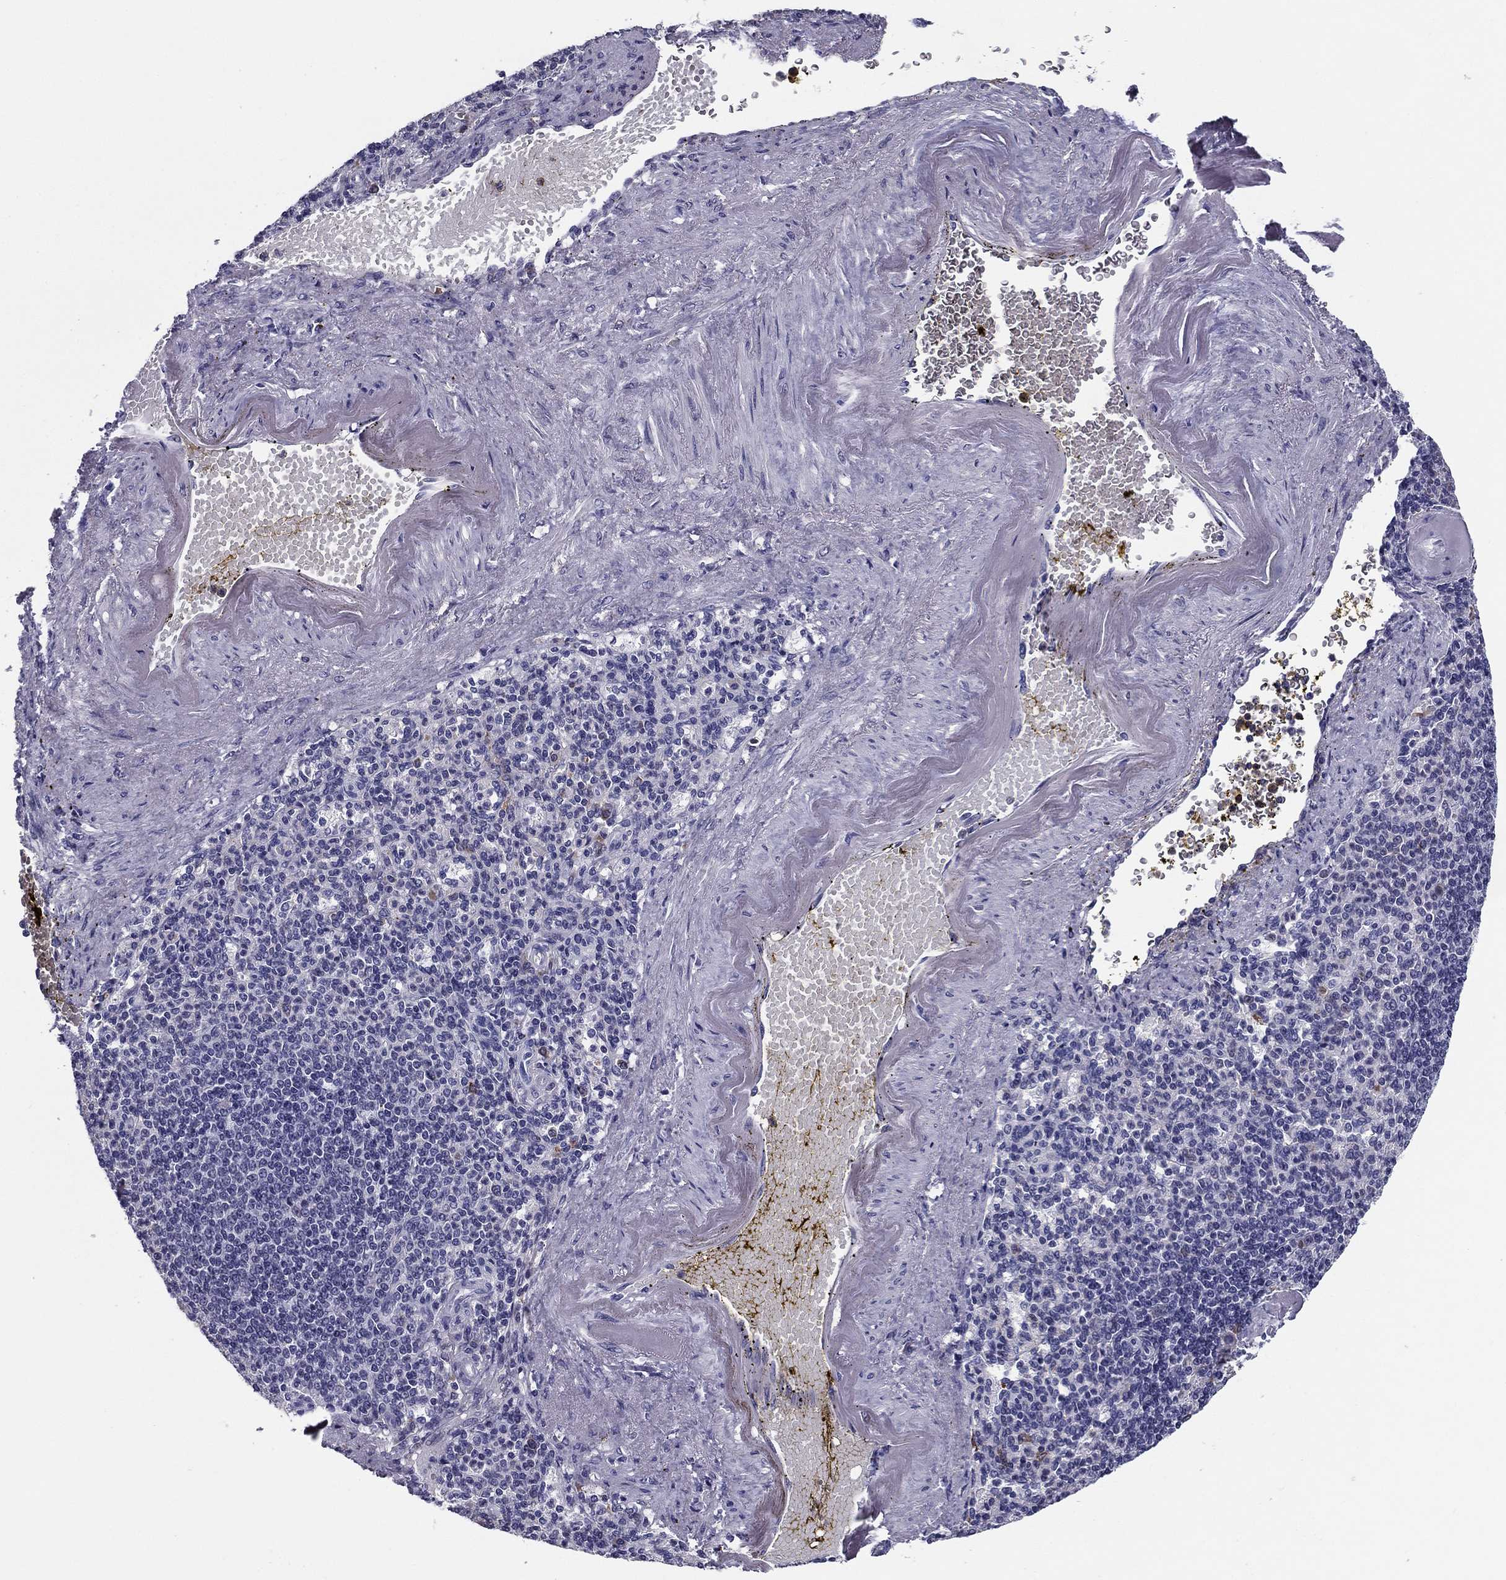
{"staining": {"intensity": "negative", "quantity": "none", "location": "none"}, "tissue": "spleen", "cell_type": "Cells in red pulp", "image_type": "normal", "snomed": [{"axis": "morphology", "description": "Normal tissue, NOS"}, {"axis": "topography", "description": "Spleen"}], "caption": "Spleen stained for a protein using immunohistochemistry (IHC) demonstrates no expression cells in red pulp.", "gene": "TMED3", "patient": {"sex": "female", "age": 74}}